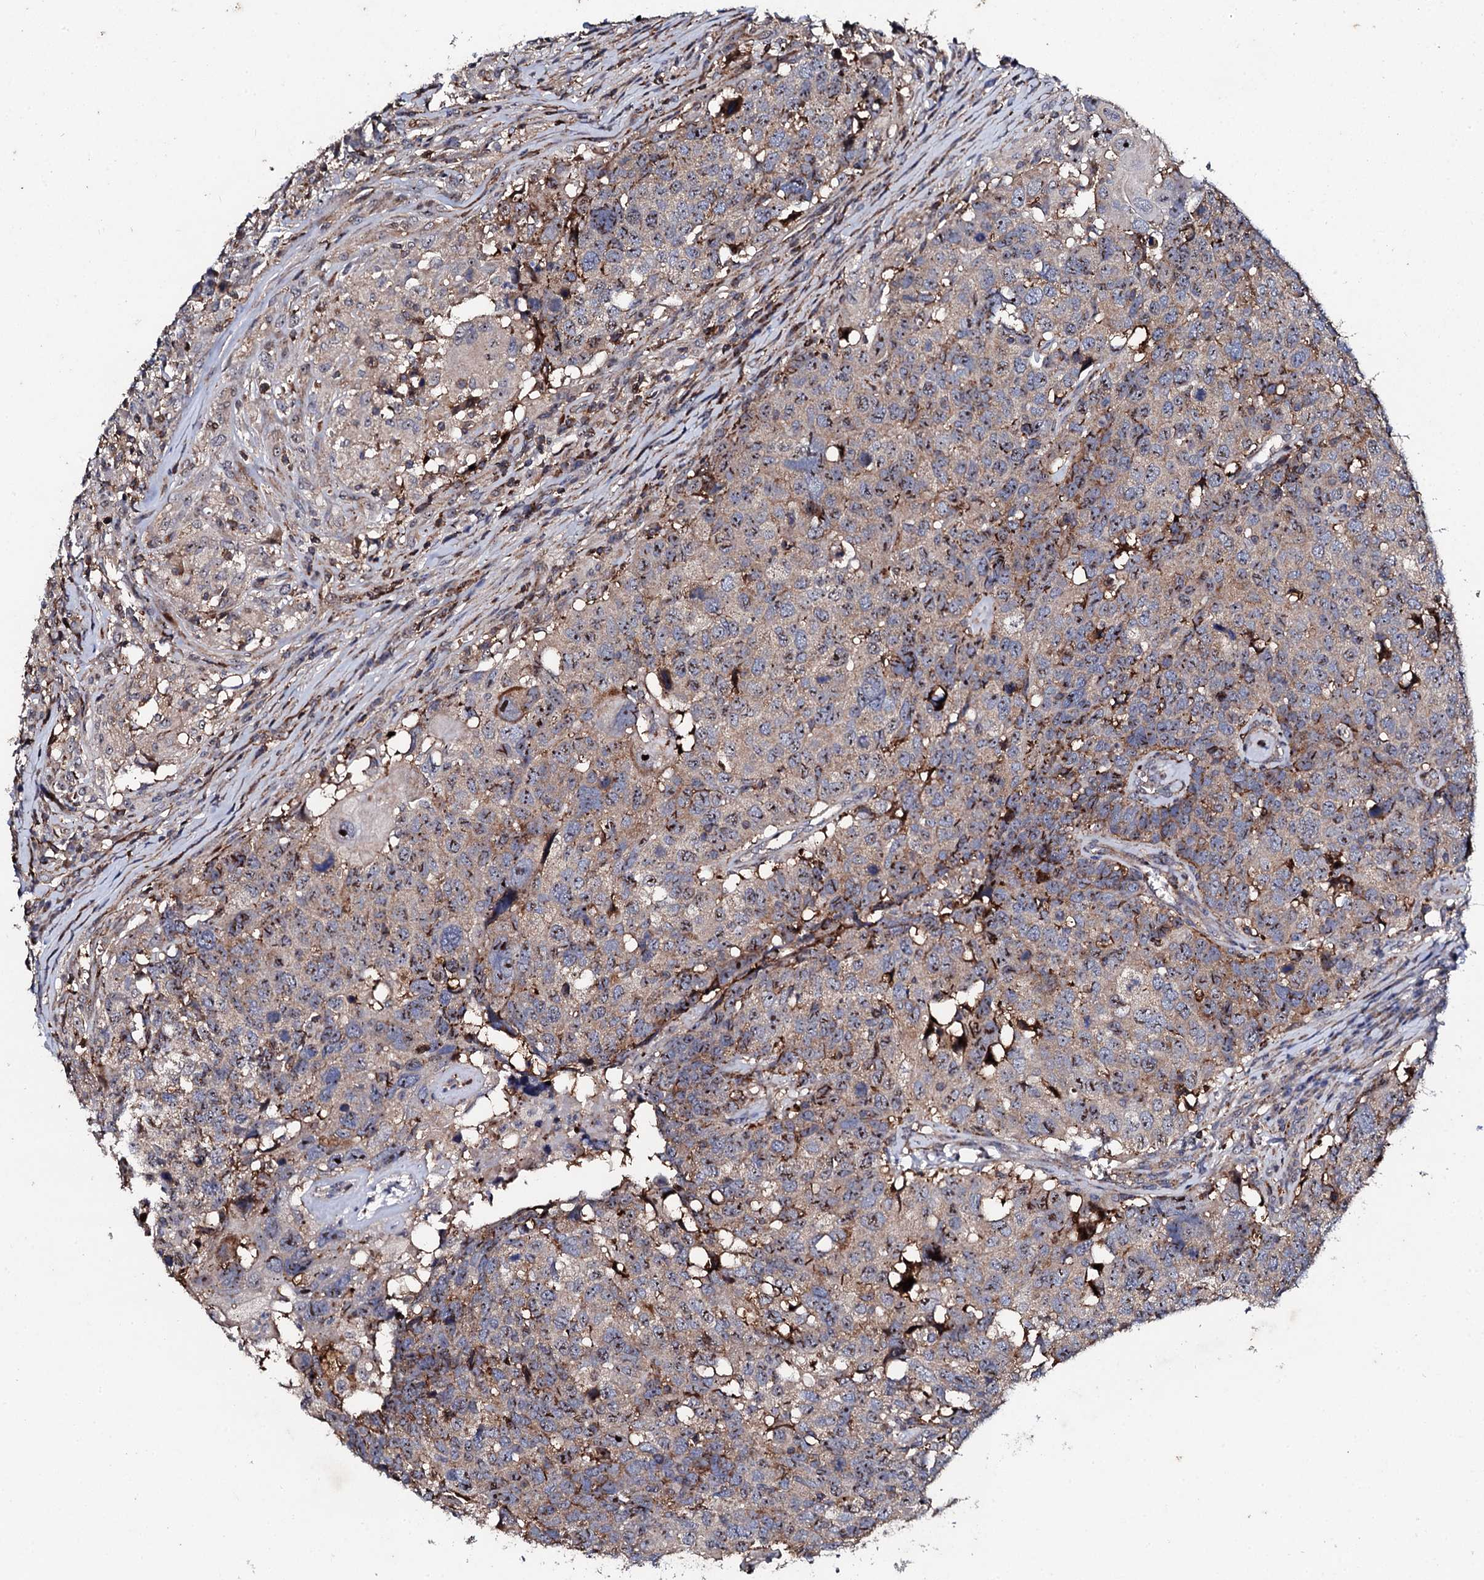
{"staining": {"intensity": "weak", "quantity": "25%-75%", "location": "cytoplasmic/membranous,nuclear"}, "tissue": "head and neck cancer", "cell_type": "Tumor cells", "image_type": "cancer", "snomed": [{"axis": "morphology", "description": "Squamous cell carcinoma, NOS"}, {"axis": "topography", "description": "Head-Neck"}], "caption": "Tumor cells demonstrate low levels of weak cytoplasmic/membranous and nuclear positivity in approximately 25%-75% of cells in human head and neck squamous cell carcinoma.", "gene": "GTPBP4", "patient": {"sex": "male", "age": 66}}